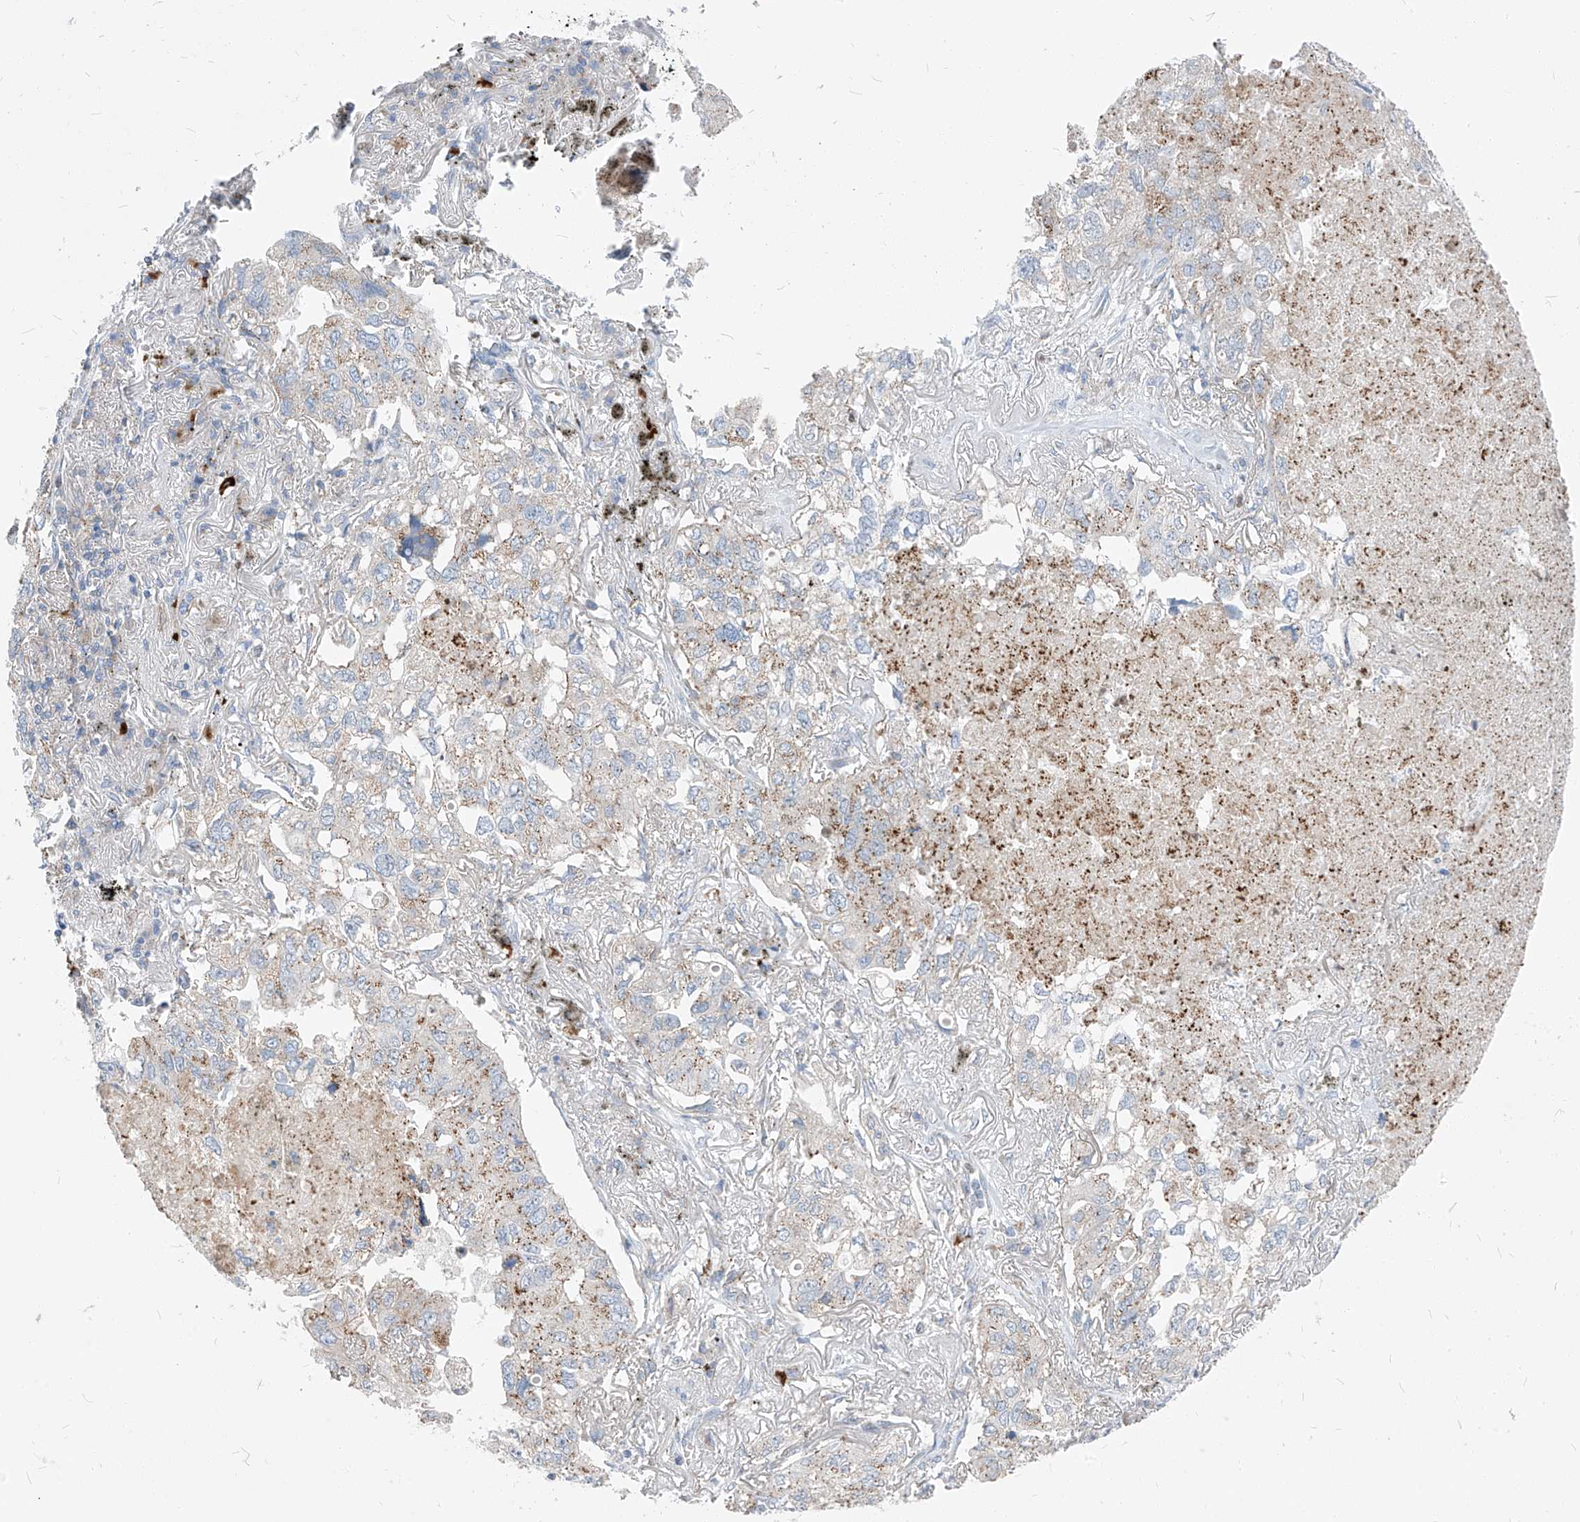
{"staining": {"intensity": "weak", "quantity": "25%-75%", "location": "cytoplasmic/membranous"}, "tissue": "lung cancer", "cell_type": "Tumor cells", "image_type": "cancer", "snomed": [{"axis": "morphology", "description": "Adenocarcinoma, NOS"}, {"axis": "topography", "description": "Lung"}], "caption": "The image demonstrates immunohistochemical staining of adenocarcinoma (lung). There is weak cytoplasmic/membranous positivity is present in about 25%-75% of tumor cells.", "gene": "CHMP2B", "patient": {"sex": "male", "age": 65}}